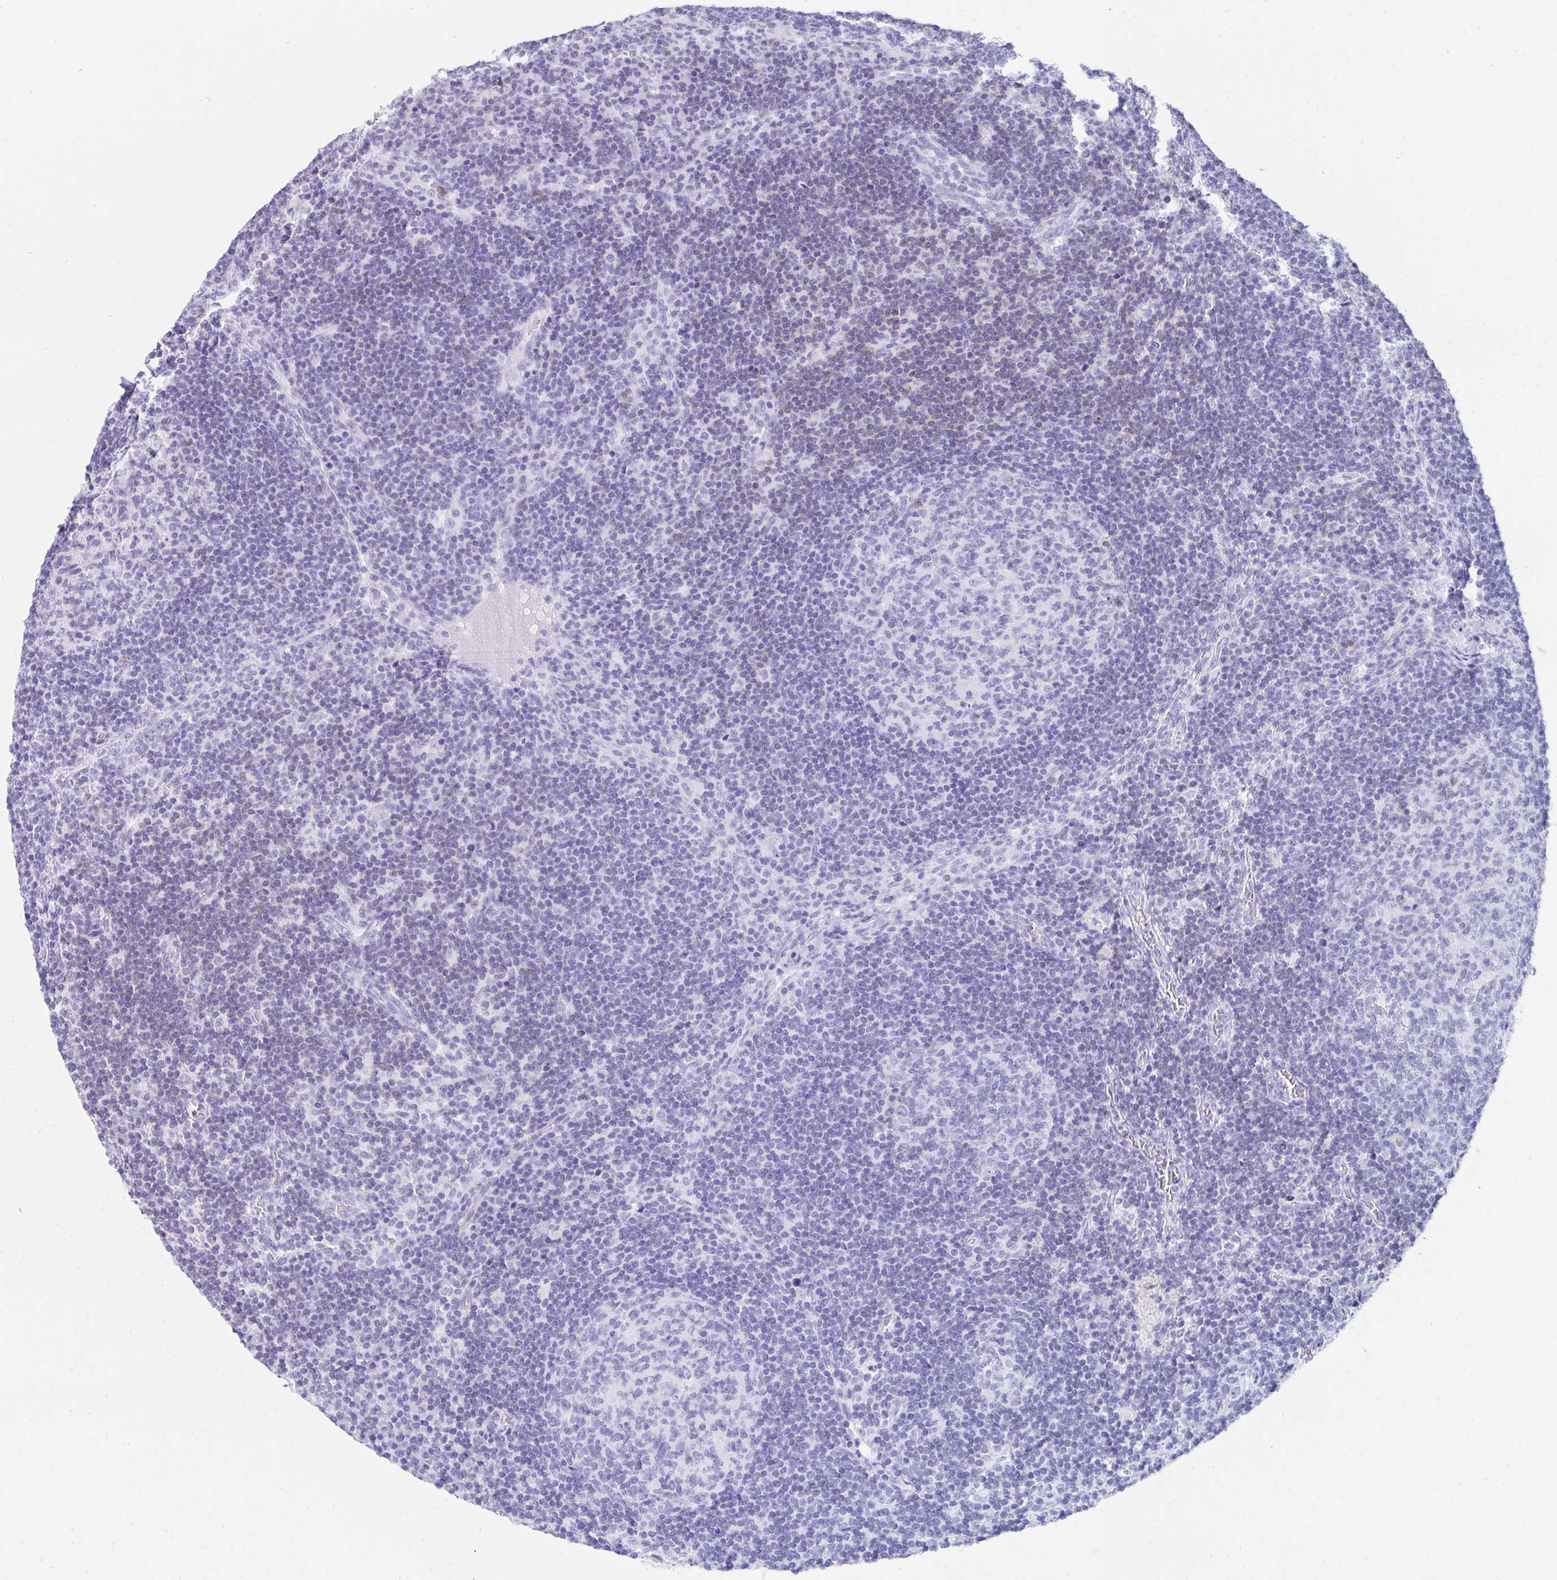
{"staining": {"intensity": "negative", "quantity": "none", "location": "none"}, "tissue": "lymph node", "cell_type": "Germinal center cells", "image_type": "normal", "snomed": [{"axis": "morphology", "description": "Normal tissue, NOS"}, {"axis": "topography", "description": "Lymph node"}], "caption": "This is an immunohistochemistry (IHC) image of normal lymph node. There is no staining in germinal center cells.", "gene": "CD7", "patient": {"sex": "male", "age": 67}}